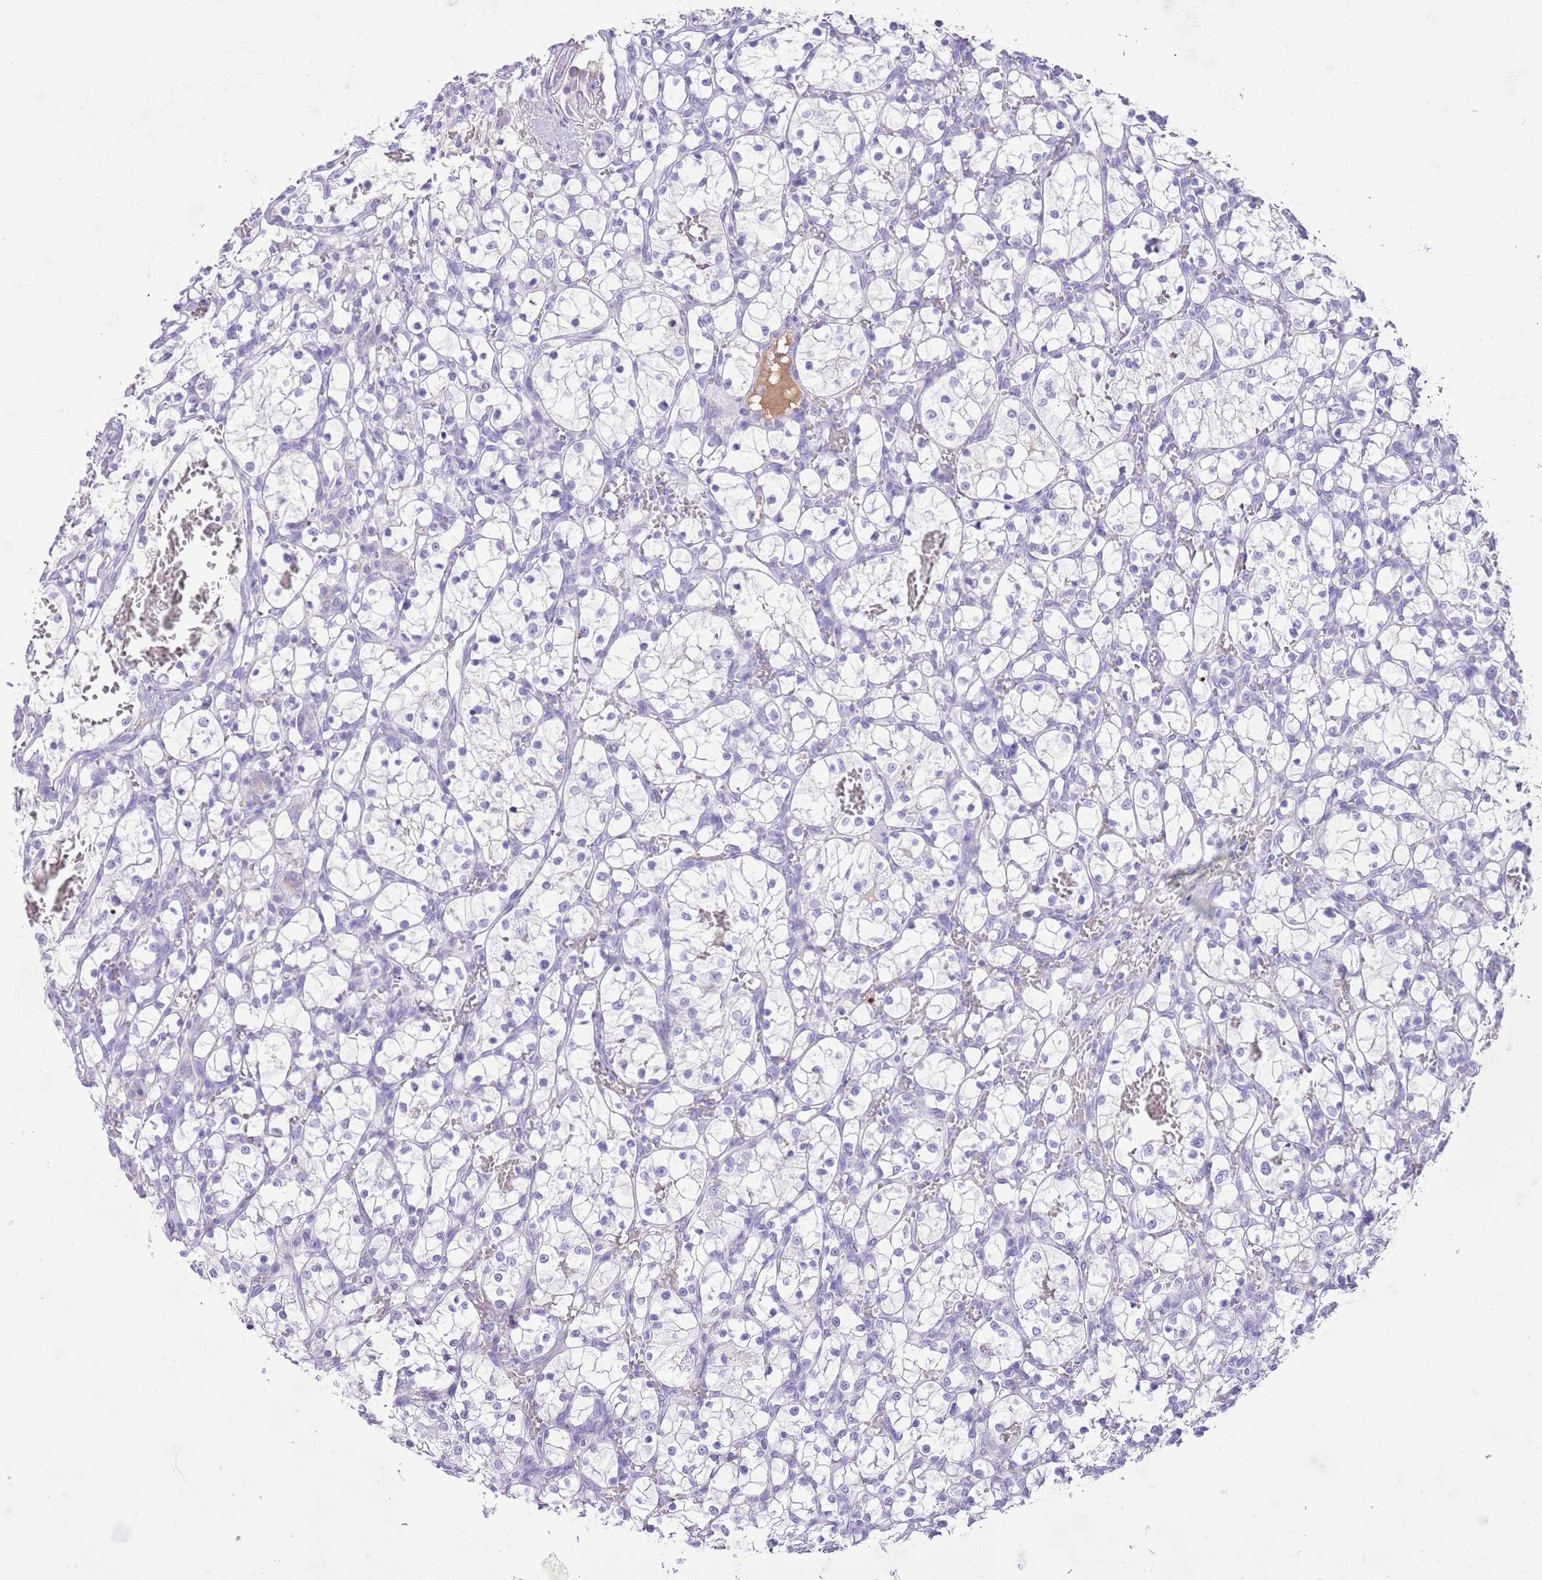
{"staining": {"intensity": "negative", "quantity": "none", "location": "none"}, "tissue": "renal cancer", "cell_type": "Tumor cells", "image_type": "cancer", "snomed": [{"axis": "morphology", "description": "Adenocarcinoma, NOS"}, {"axis": "topography", "description": "Kidney"}], "caption": "Immunohistochemical staining of human adenocarcinoma (renal) exhibits no significant staining in tumor cells. (Brightfield microscopy of DAB immunohistochemistry (IHC) at high magnification).", "gene": "IGF1", "patient": {"sex": "female", "age": 69}}